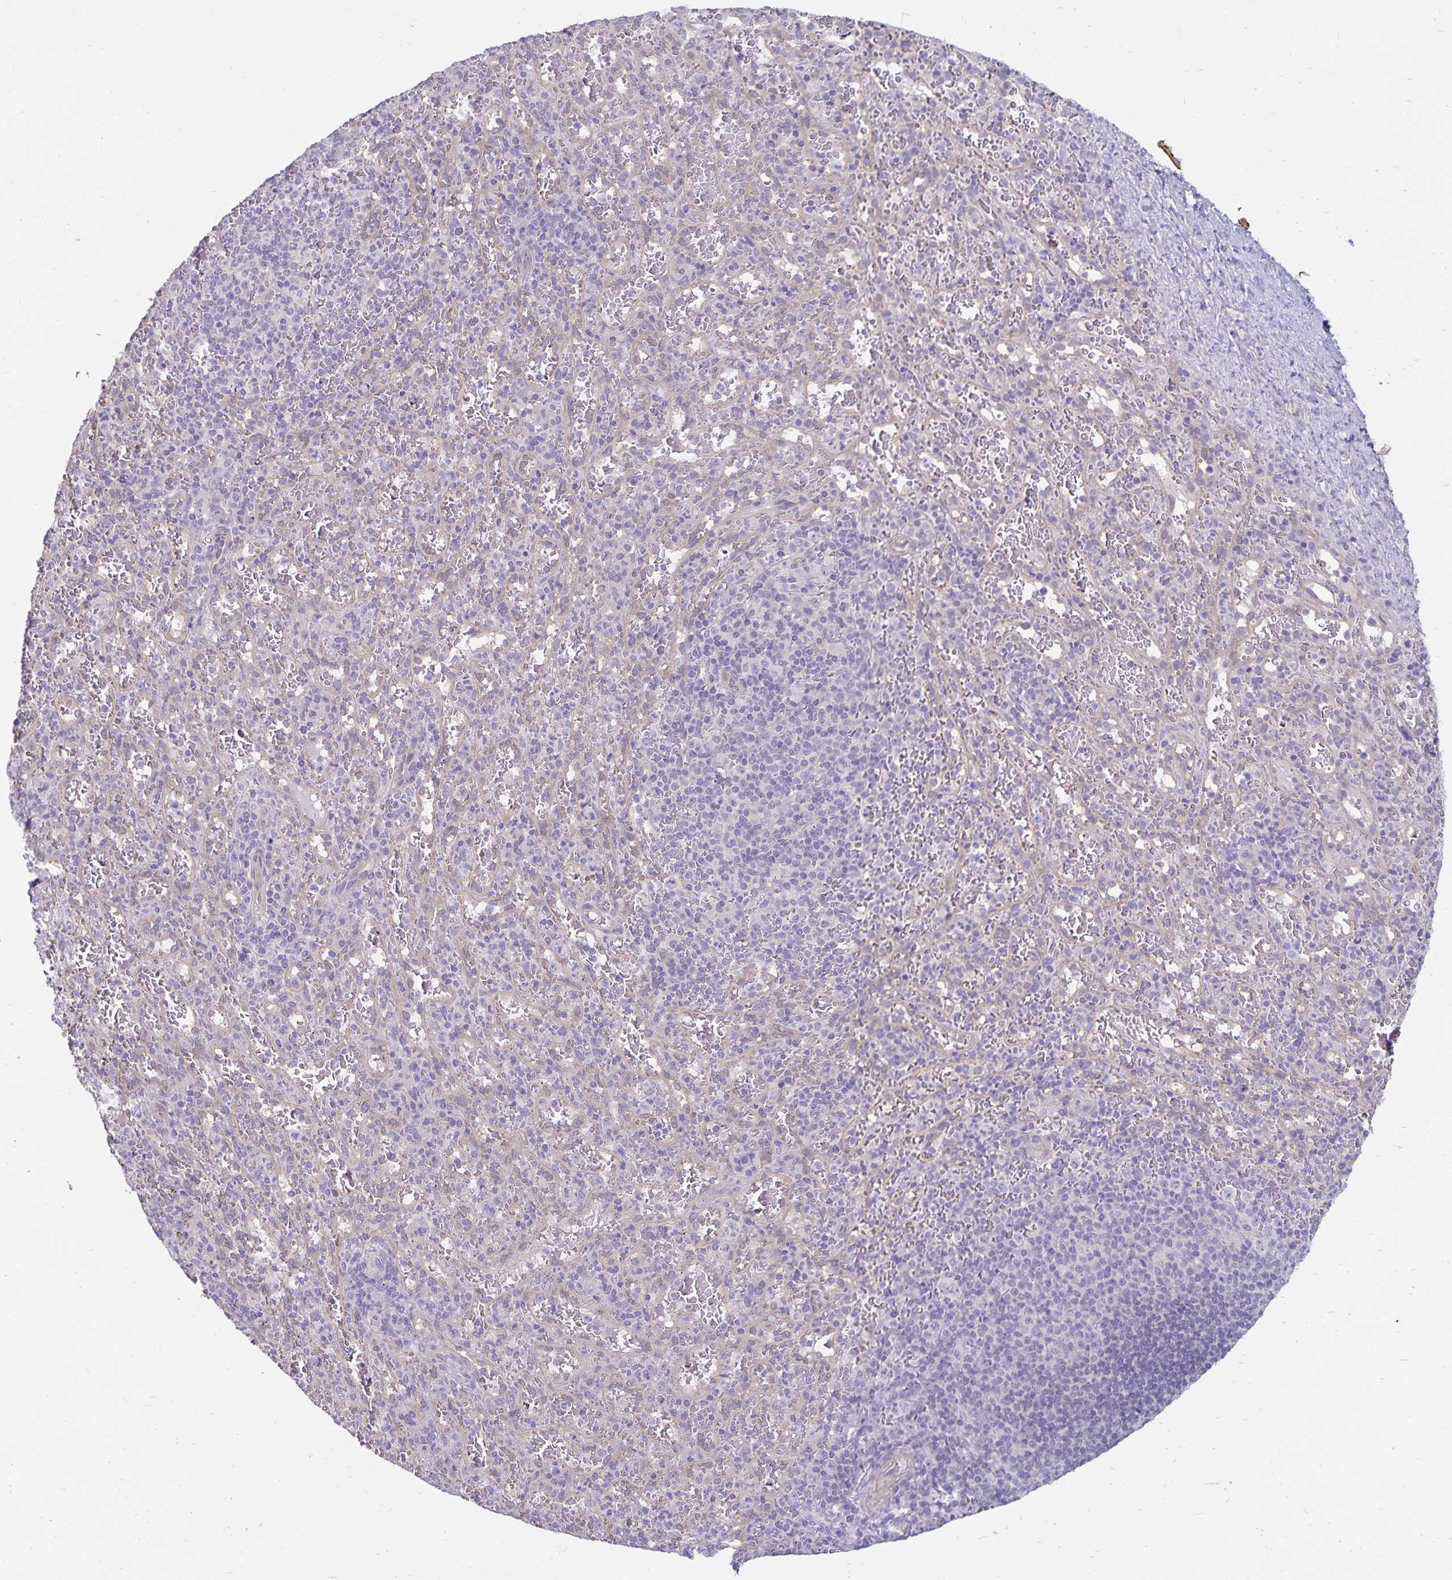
{"staining": {"intensity": "negative", "quantity": "none", "location": "none"}, "tissue": "spleen", "cell_type": "Cells in red pulp", "image_type": "normal", "snomed": [{"axis": "morphology", "description": "Normal tissue, NOS"}, {"axis": "topography", "description": "Spleen"}], "caption": "Immunohistochemistry photomicrograph of unremarkable human spleen stained for a protein (brown), which demonstrates no expression in cells in red pulp.", "gene": "CDKN2B", "patient": {"sex": "male", "age": 57}}